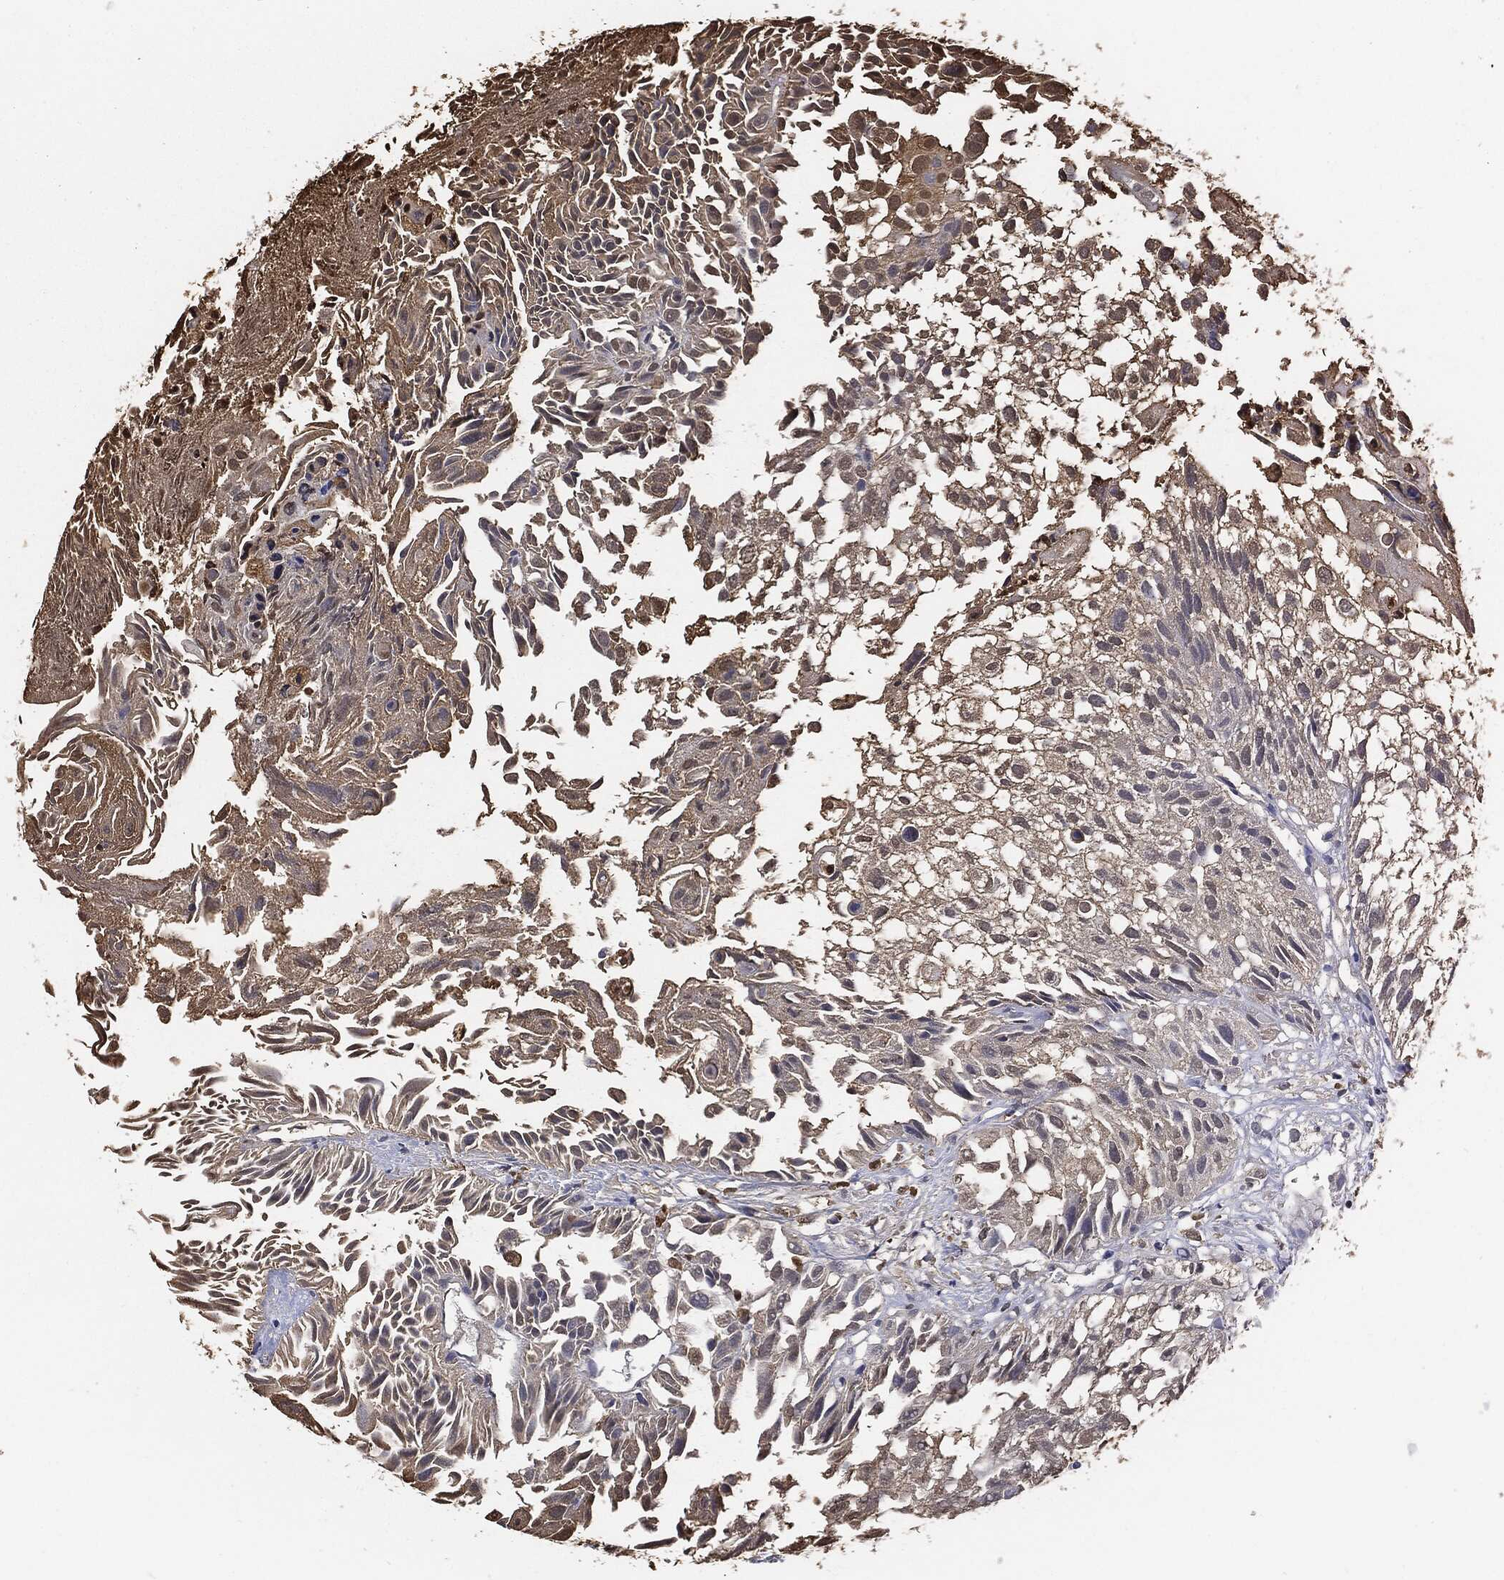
{"staining": {"intensity": "weak", "quantity": ">75%", "location": "cytoplasmic/membranous"}, "tissue": "urothelial cancer", "cell_type": "Tumor cells", "image_type": "cancer", "snomed": [{"axis": "morphology", "description": "Urothelial carcinoma, High grade"}, {"axis": "topography", "description": "Urinary bladder"}], "caption": "High-power microscopy captured an IHC image of urothelial carcinoma (high-grade), revealing weak cytoplasmic/membranous positivity in about >75% of tumor cells. Nuclei are stained in blue.", "gene": "S100A9", "patient": {"sex": "female", "age": 79}}